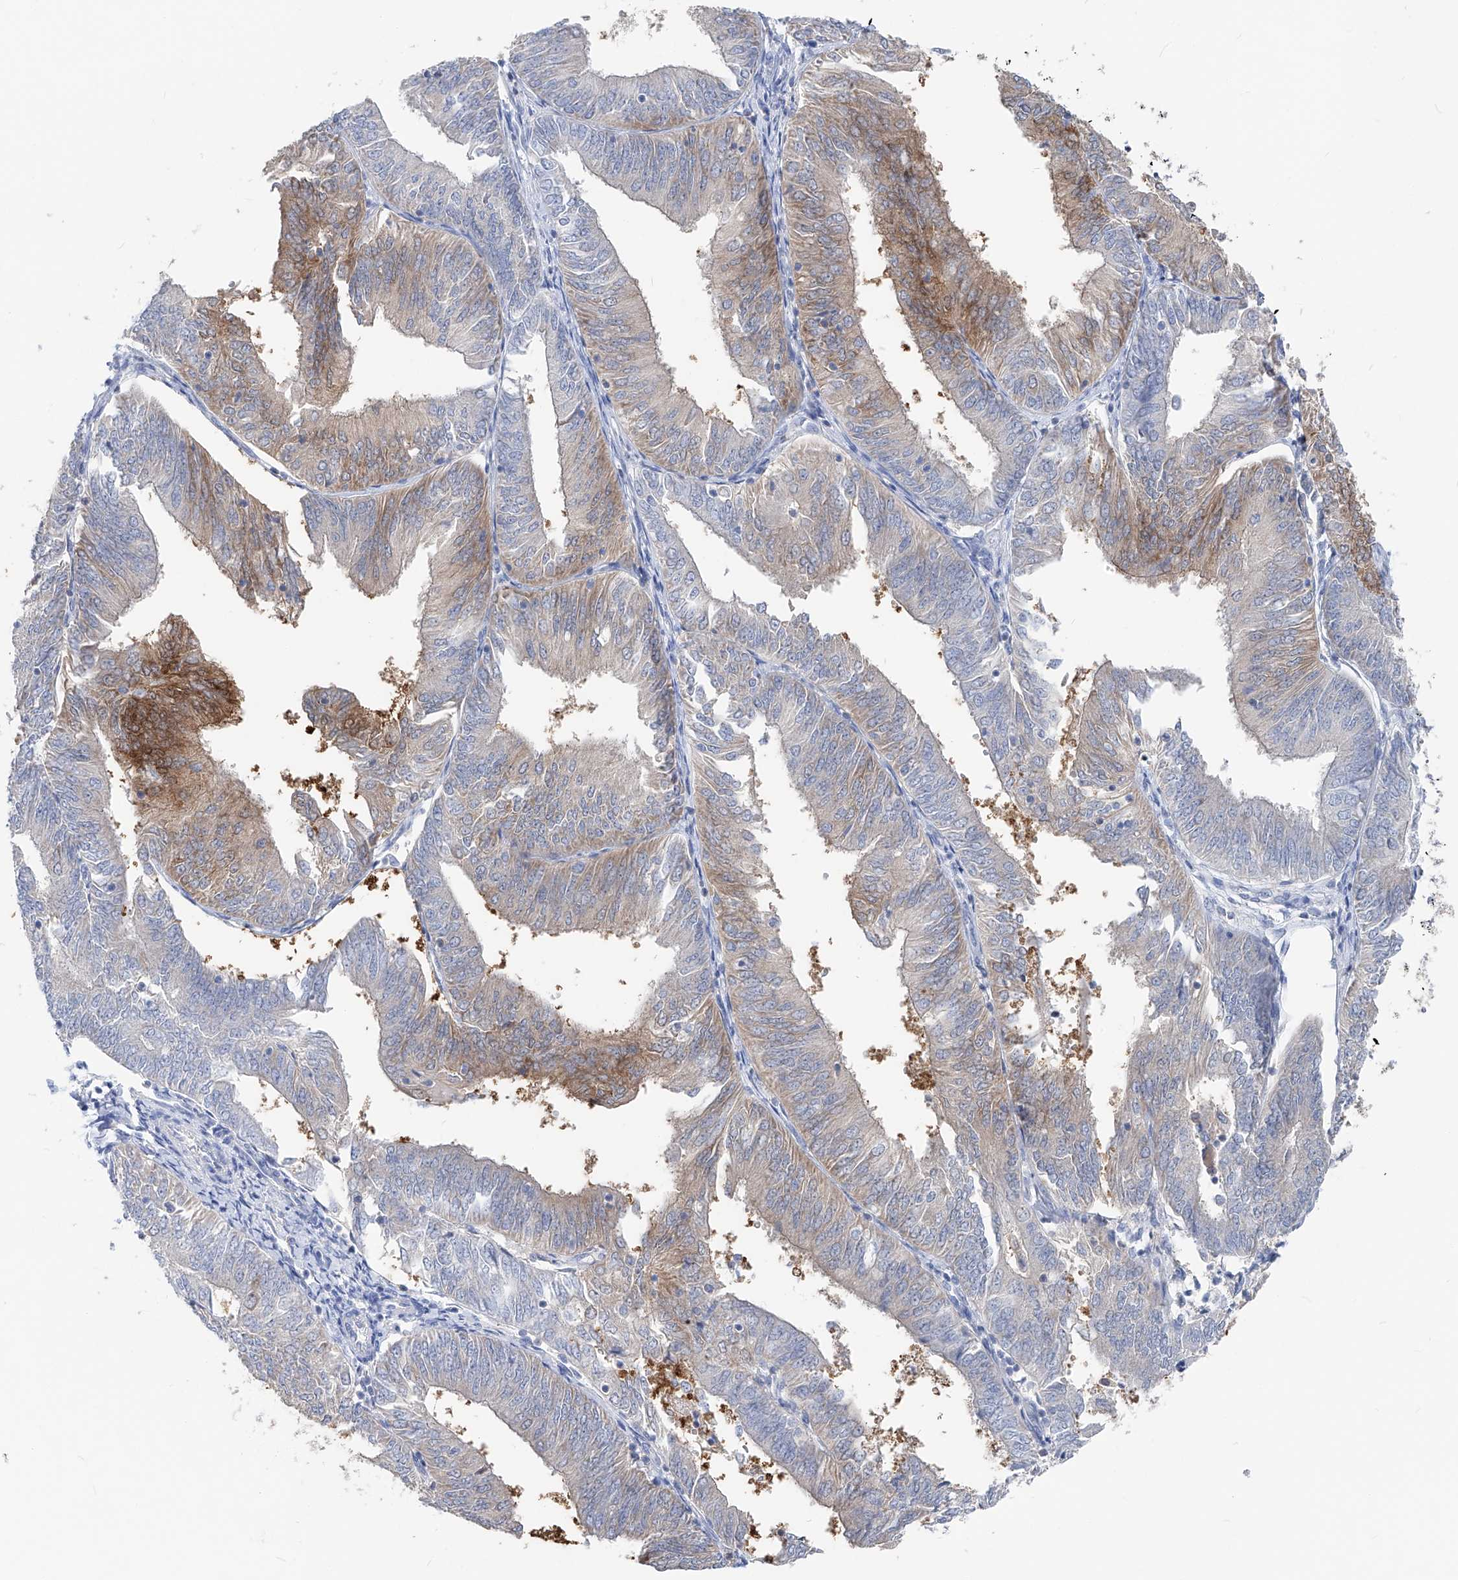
{"staining": {"intensity": "moderate", "quantity": "<25%", "location": "cytoplasmic/membranous"}, "tissue": "endometrial cancer", "cell_type": "Tumor cells", "image_type": "cancer", "snomed": [{"axis": "morphology", "description": "Adenocarcinoma, NOS"}, {"axis": "topography", "description": "Endometrium"}], "caption": "This is an image of immunohistochemistry staining of adenocarcinoma (endometrial), which shows moderate expression in the cytoplasmic/membranous of tumor cells.", "gene": "UFL1", "patient": {"sex": "female", "age": 58}}